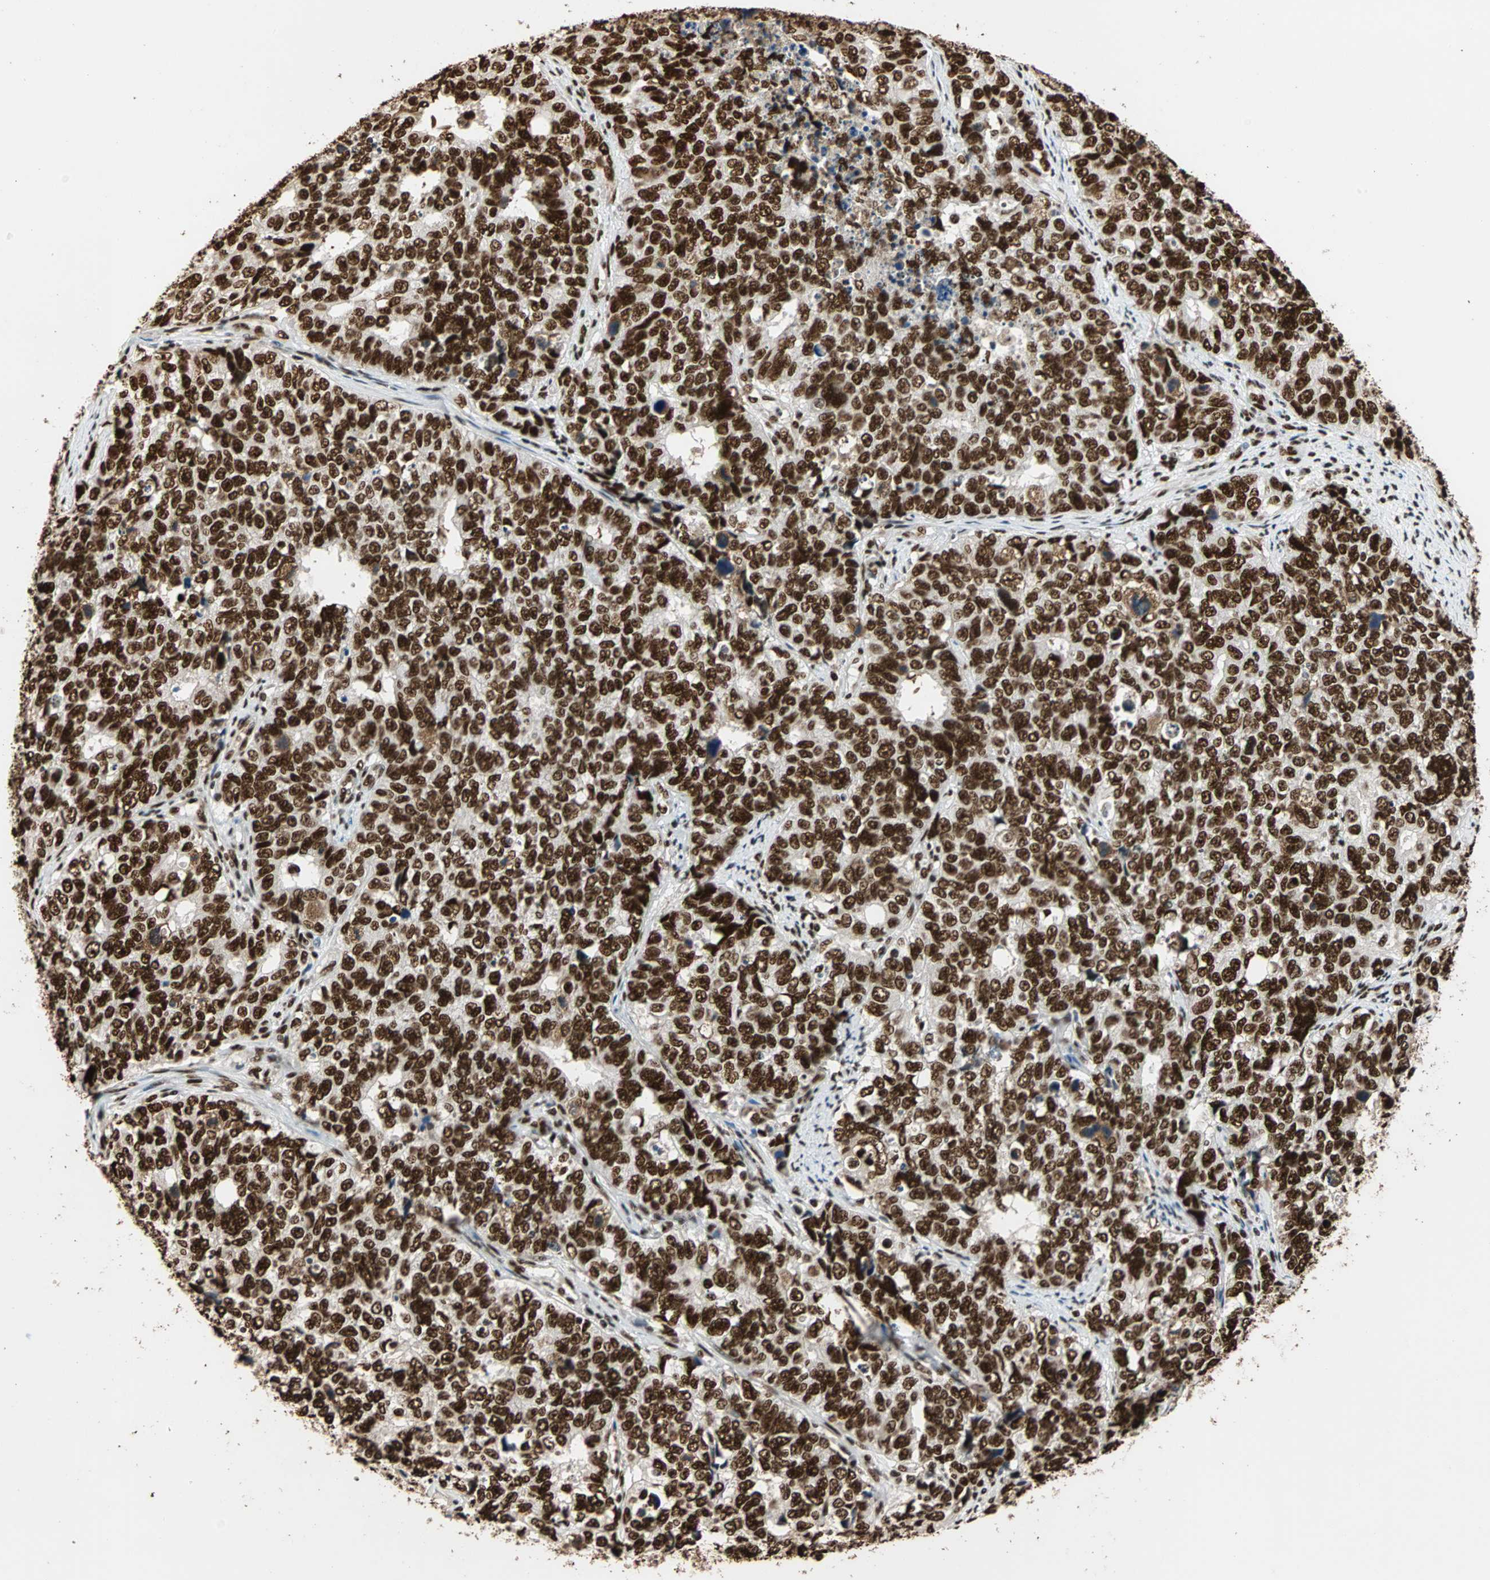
{"staining": {"intensity": "strong", "quantity": ">75%", "location": "nuclear"}, "tissue": "cervical cancer", "cell_type": "Tumor cells", "image_type": "cancer", "snomed": [{"axis": "morphology", "description": "Squamous cell carcinoma, NOS"}, {"axis": "topography", "description": "Cervix"}], "caption": "Immunohistochemical staining of human cervical cancer (squamous cell carcinoma) reveals strong nuclear protein positivity in about >75% of tumor cells.", "gene": "ILF2", "patient": {"sex": "female", "age": 63}}